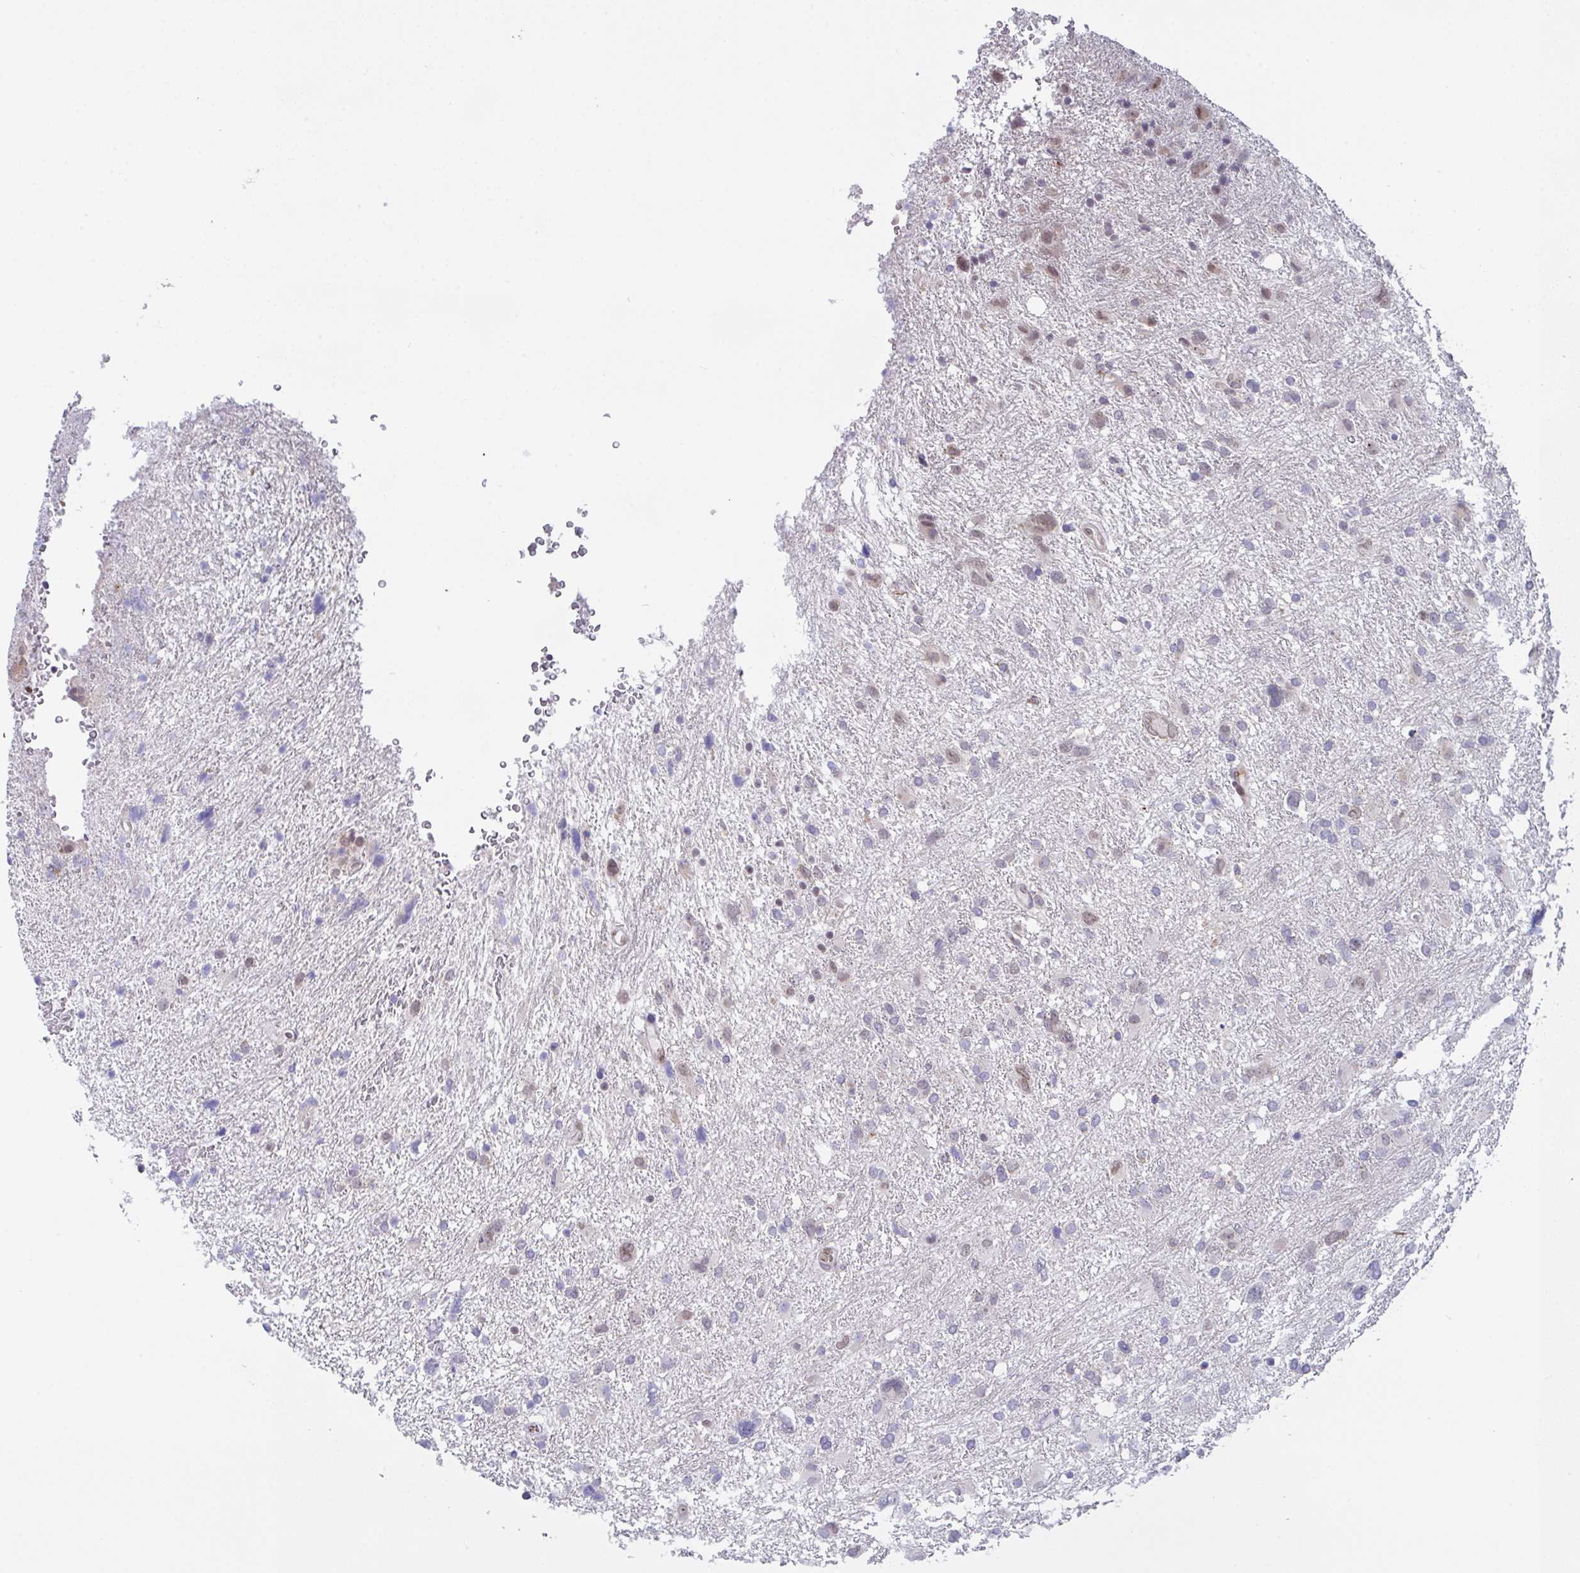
{"staining": {"intensity": "moderate", "quantity": "<25%", "location": "nuclear"}, "tissue": "glioma", "cell_type": "Tumor cells", "image_type": "cancer", "snomed": [{"axis": "morphology", "description": "Glioma, malignant, High grade"}, {"axis": "topography", "description": "Brain"}], "caption": "The photomicrograph reveals immunohistochemical staining of glioma. There is moderate nuclear positivity is identified in about <25% of tumor cells.", "gene": "RBM18", "patient": {"sex": "male", "age": 61}}